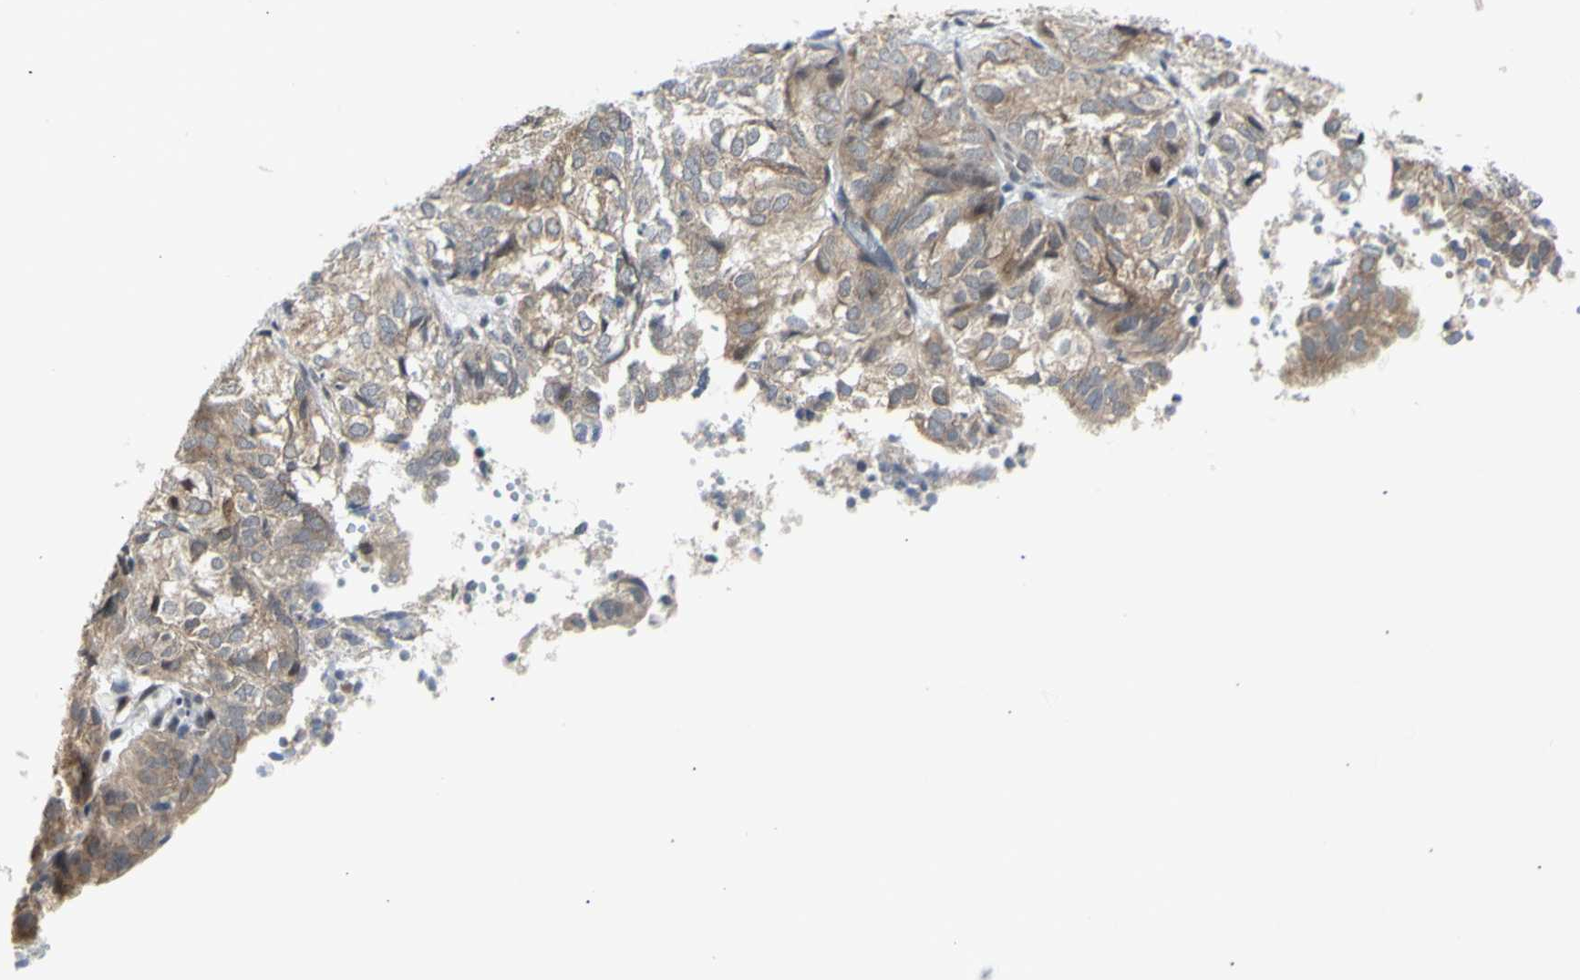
{"staining": {"intensity": "moderate", "quantity": ">75%", "location": "cytoplasmic/membranous"}, "tissue": "endometrial cancer", "cell_type": "Tumor cells", "image_type": "cancer", "snomed": [{"axis": "morphology", "description": "Adenocarcinoma, NOS"}, {"axis": "topography", "description": "Uterus"}], "caption": "Endometrial cancer was stained to show a protein in brown. There is medium levels of moderate cytoplasmic/membranous staining in about >75% of tumor cells. (IHC, brightfield microscopy, high magnification).", "gene": "DHRS7B", "patient": {"sex": "female", "age": 60}}